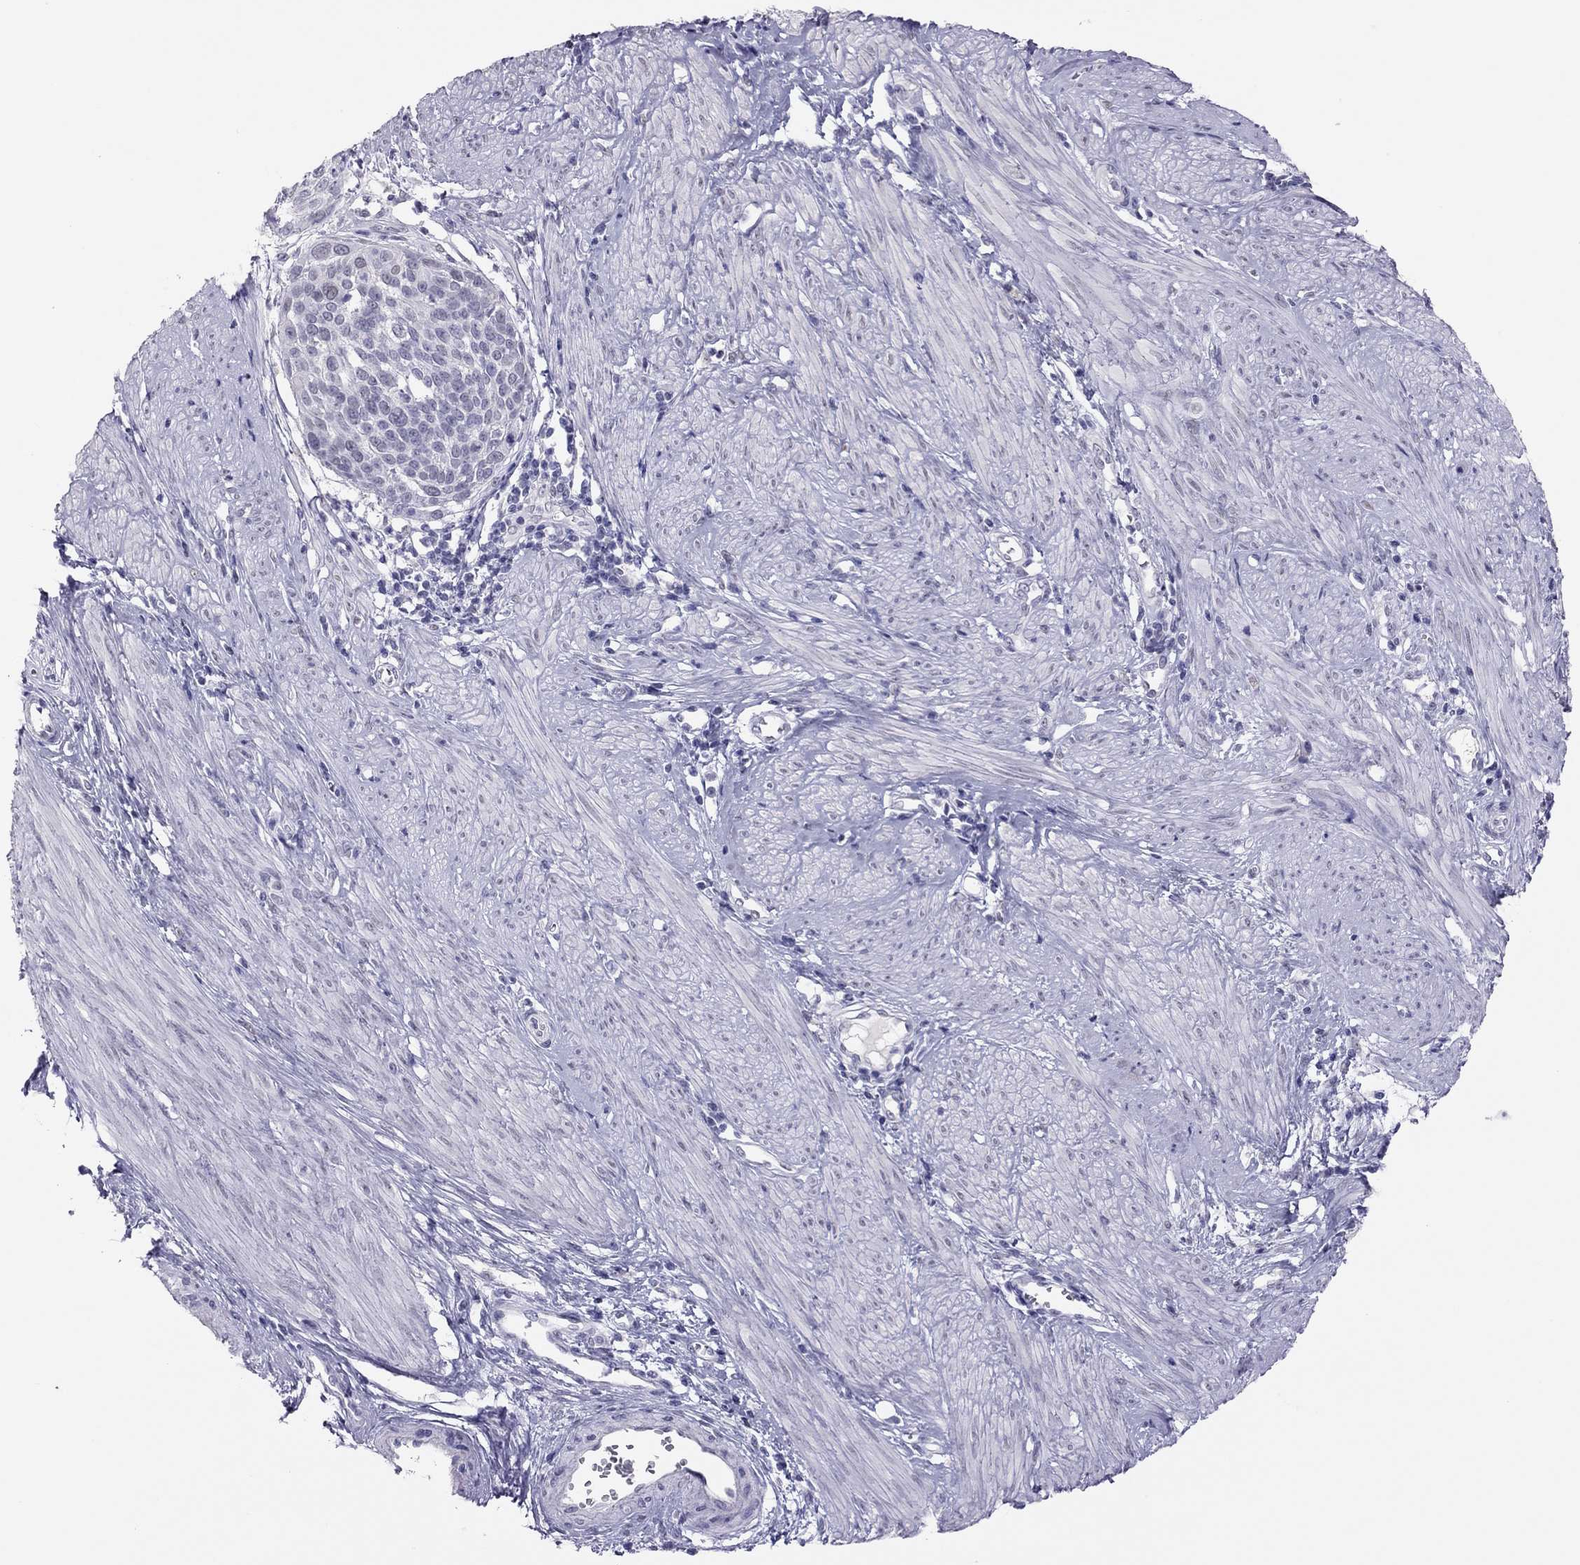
{"staining": {"intensity": "negative", "quantity": "none", "location": "none"}, "tissue": "cervical cancer", "cell_type": "Tumor cells", "image_type": "cancer", "snomed": [{"axis": "morphology", "description": "Squamous cell carcinoma, NOS"}, {"axis": "topography", "description": "Cervix"}], "caption": "This is an immunohistochemistry (IHC) histopathology image of human cervical cancer (squamous cell carcinoma). There is no positivity in tumor cells.", "gene": "PHOX2A", "patient": {"sex": "female", "age": 39}}